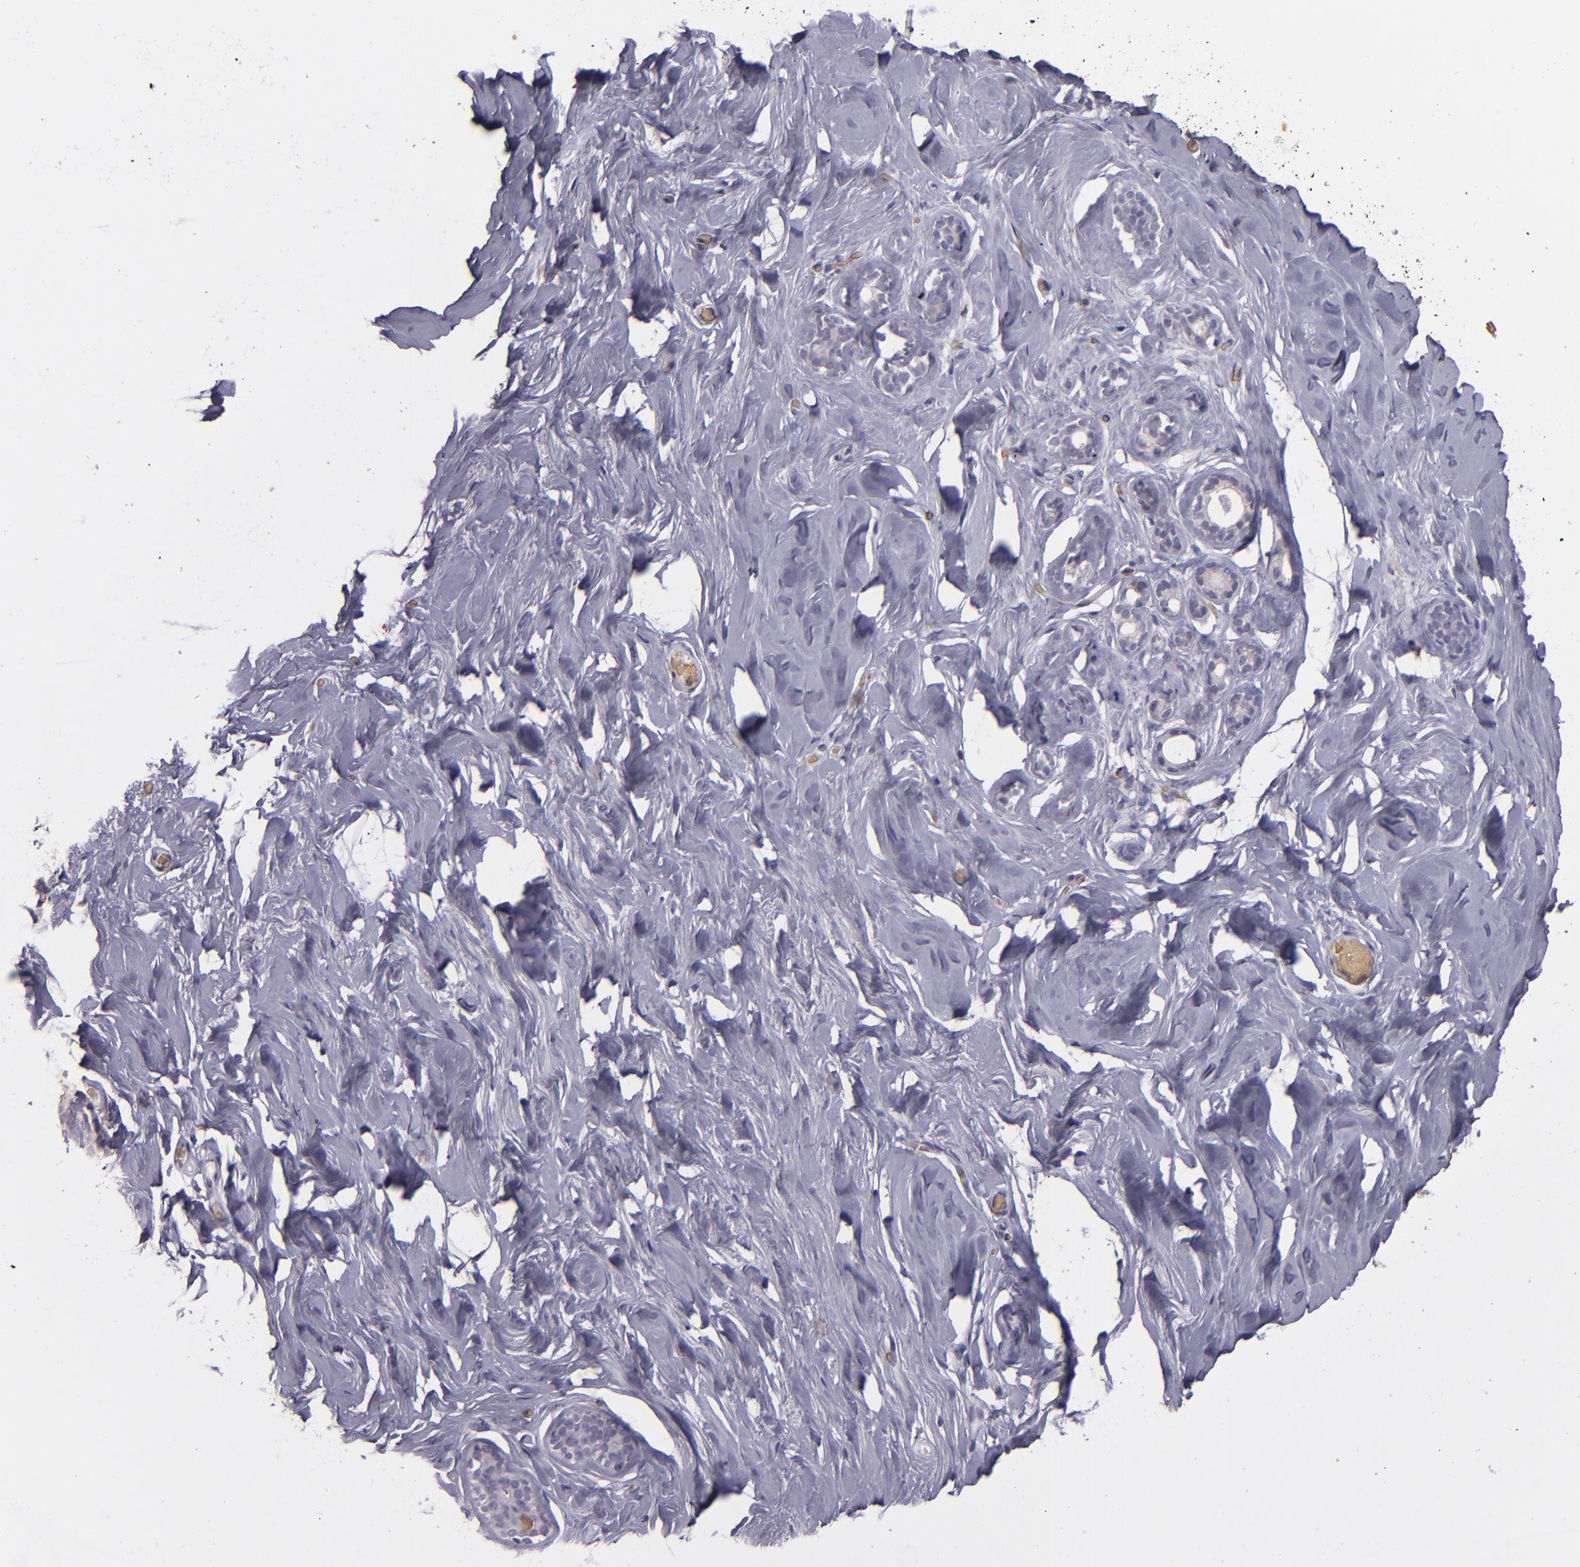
{"staining": {"intensity": "negative", "quantity": "none", "location": "none"}, "tissue": "breast", "cell_type": "Adipocytes", "image_type": "normal", "snomed": [{"axis": "morphology", "description": "Normal tissue, NOS"}, {"axis": "topography", "description": "Breast"}], "caption": "Immunohistochemistry image of normal human breast stained for a protein (brown), which demonstrates no staining in adipocytes.", "gene": "ACE", "patient": {"sex": "female", "age": 75}}